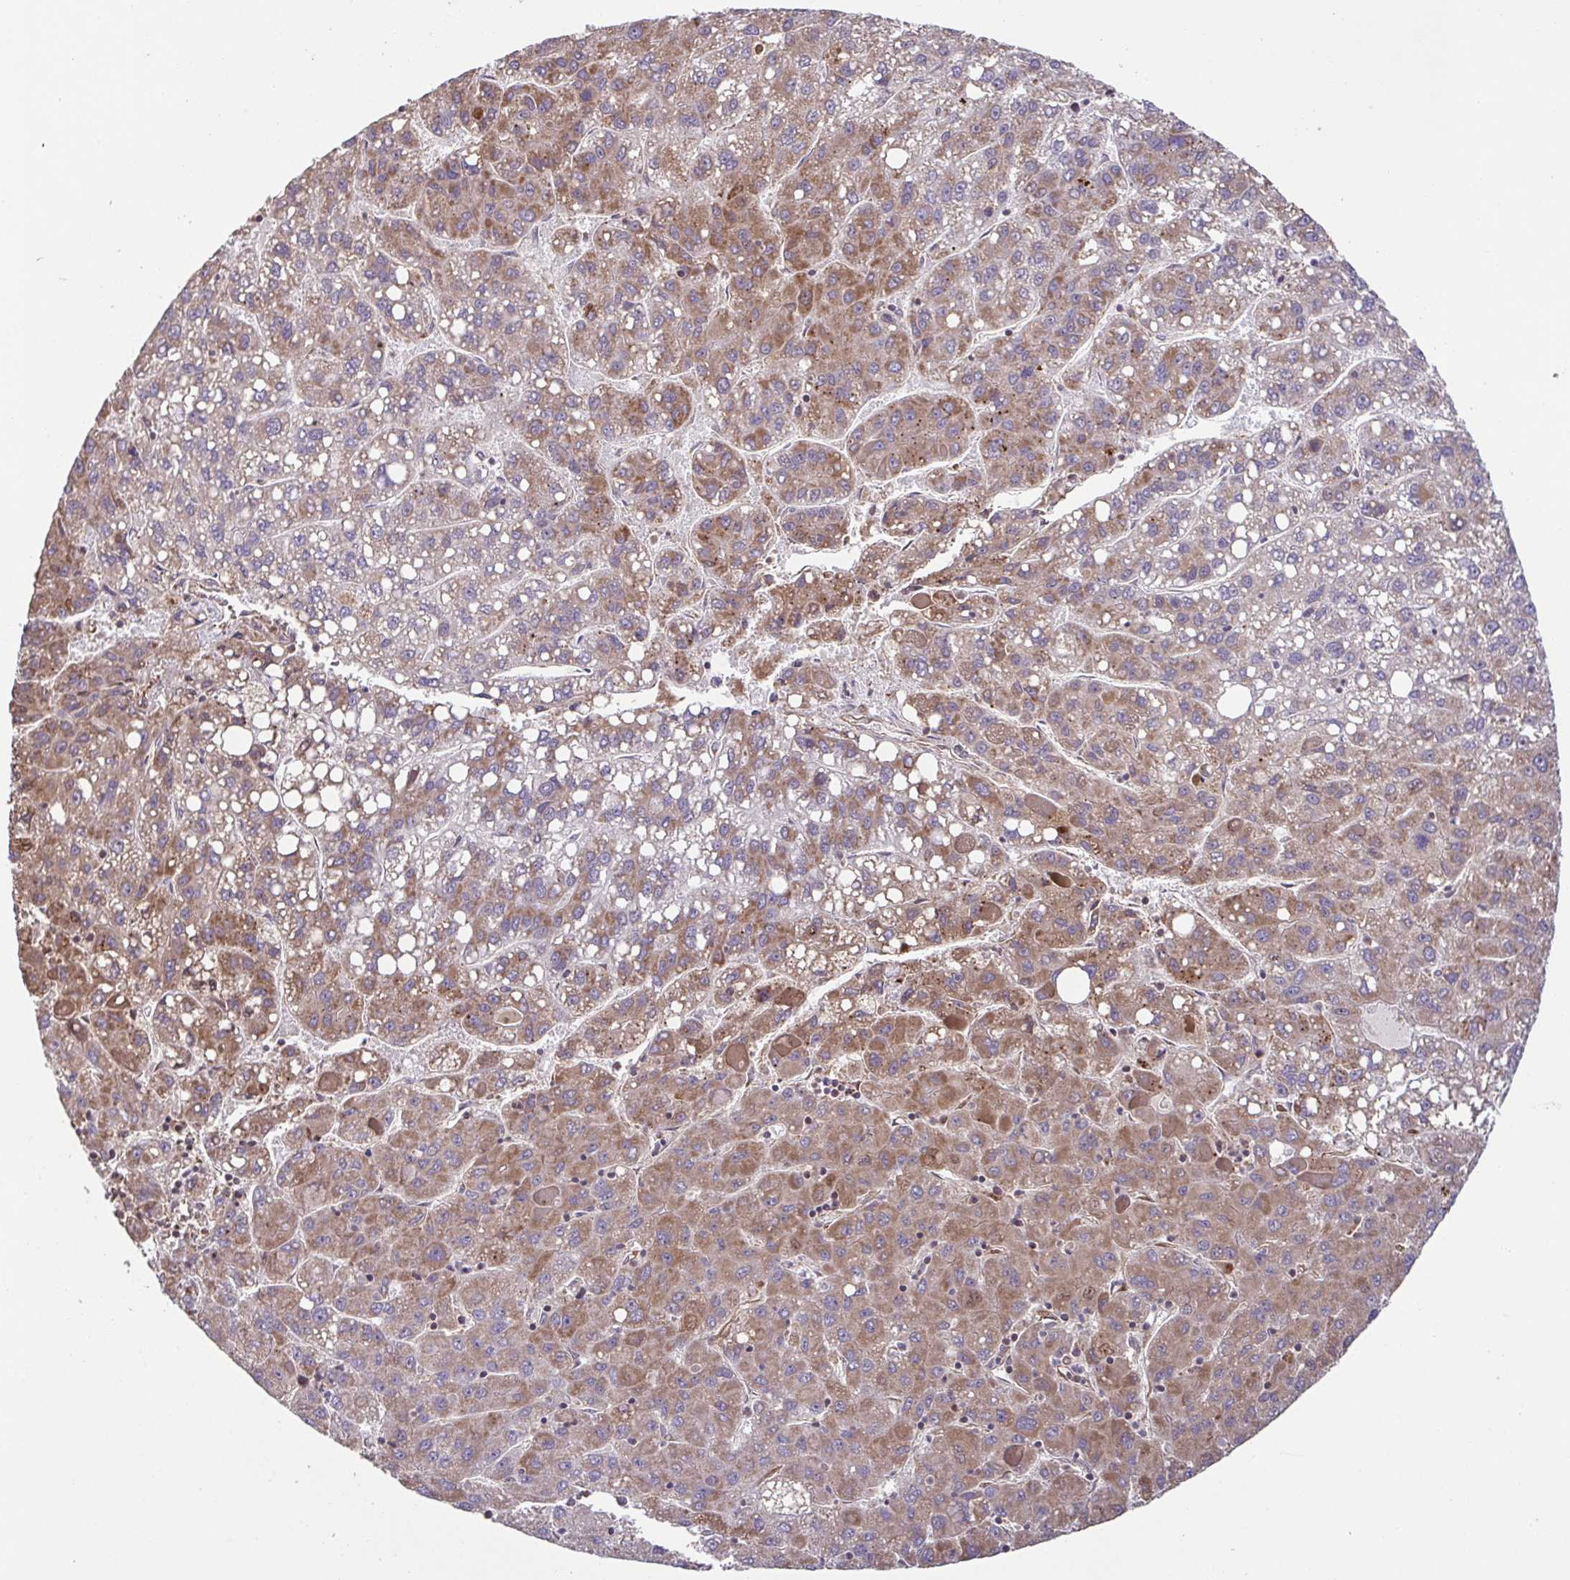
{"staining": {"intensity": "moderate", "quantity": "25%-75%", "location": "cytoplasmic/membranous"}, "tissue": "liver cancer", "cell_type": "Tumor cells", "image_type": "cancer", "snomed": [{"axis": "morphology", "description": "Carcinoma, Hepatocellular, NOS"}, {"axis": "topography", "description": "Liver"}], "caption": "IHC of human liver hepatocellular carcinoma shows medium levels of moderate cytoplasmic/membranous staining in about 25%-75% of tumor cells. (DAB (3,3'-diaminobenzidine) = brown stain, brightfield microscopy at high magnification).", "gene": "DIP2B", "patient": {"sex": "female", "age": 82}}